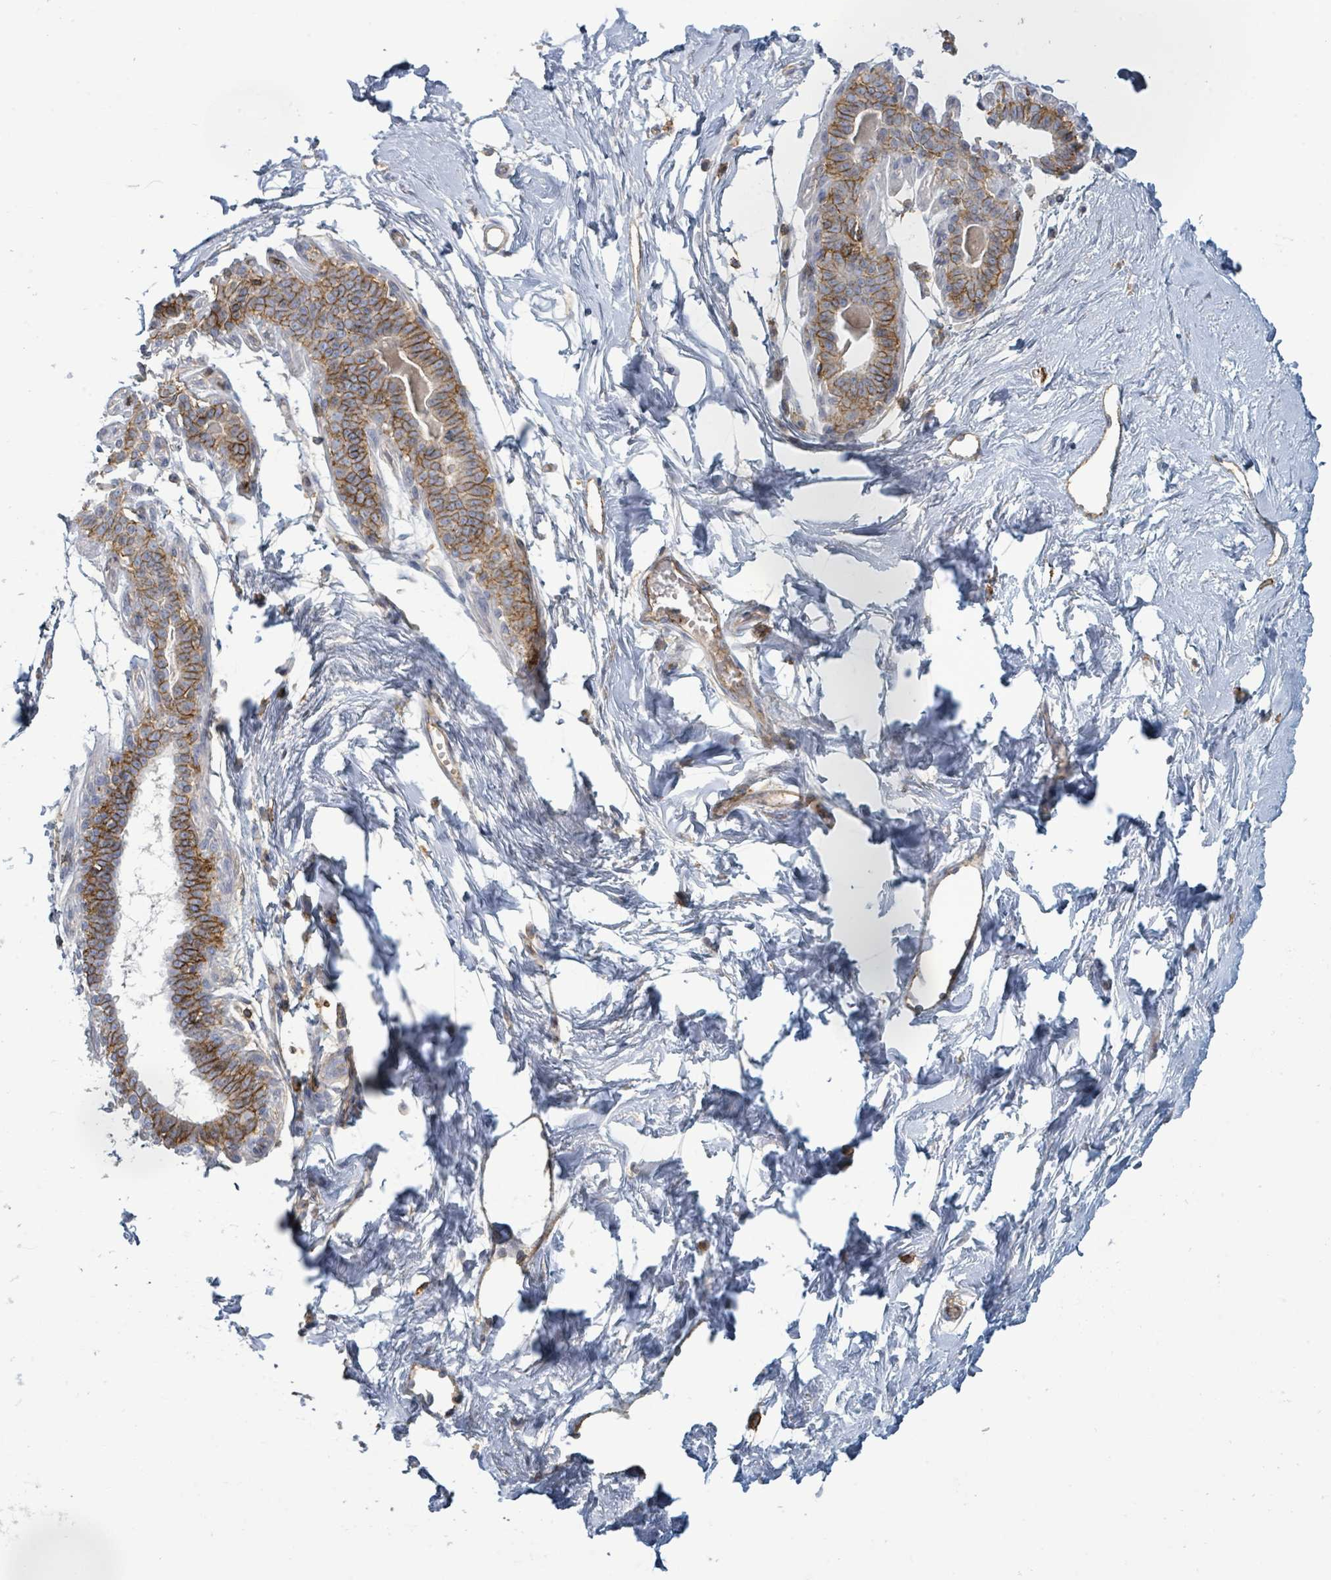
{"staining": {"intensity": "negative", "quantity": "none", "location": "none"}, "tissue": "breast", "cell_type": "Adipocytes", "image_type": "normal", "snomed": [{"axis": "morphology", "description": "Normal tissue, NOS"}, {"axis": "topography", "description": "Breast"}], "caption": "A micrograph of breast stained for a protein shows no brown staining in adipocytes.", "gene": "TNFRSF14", "patient": {"sex": "female", "age": 45}}